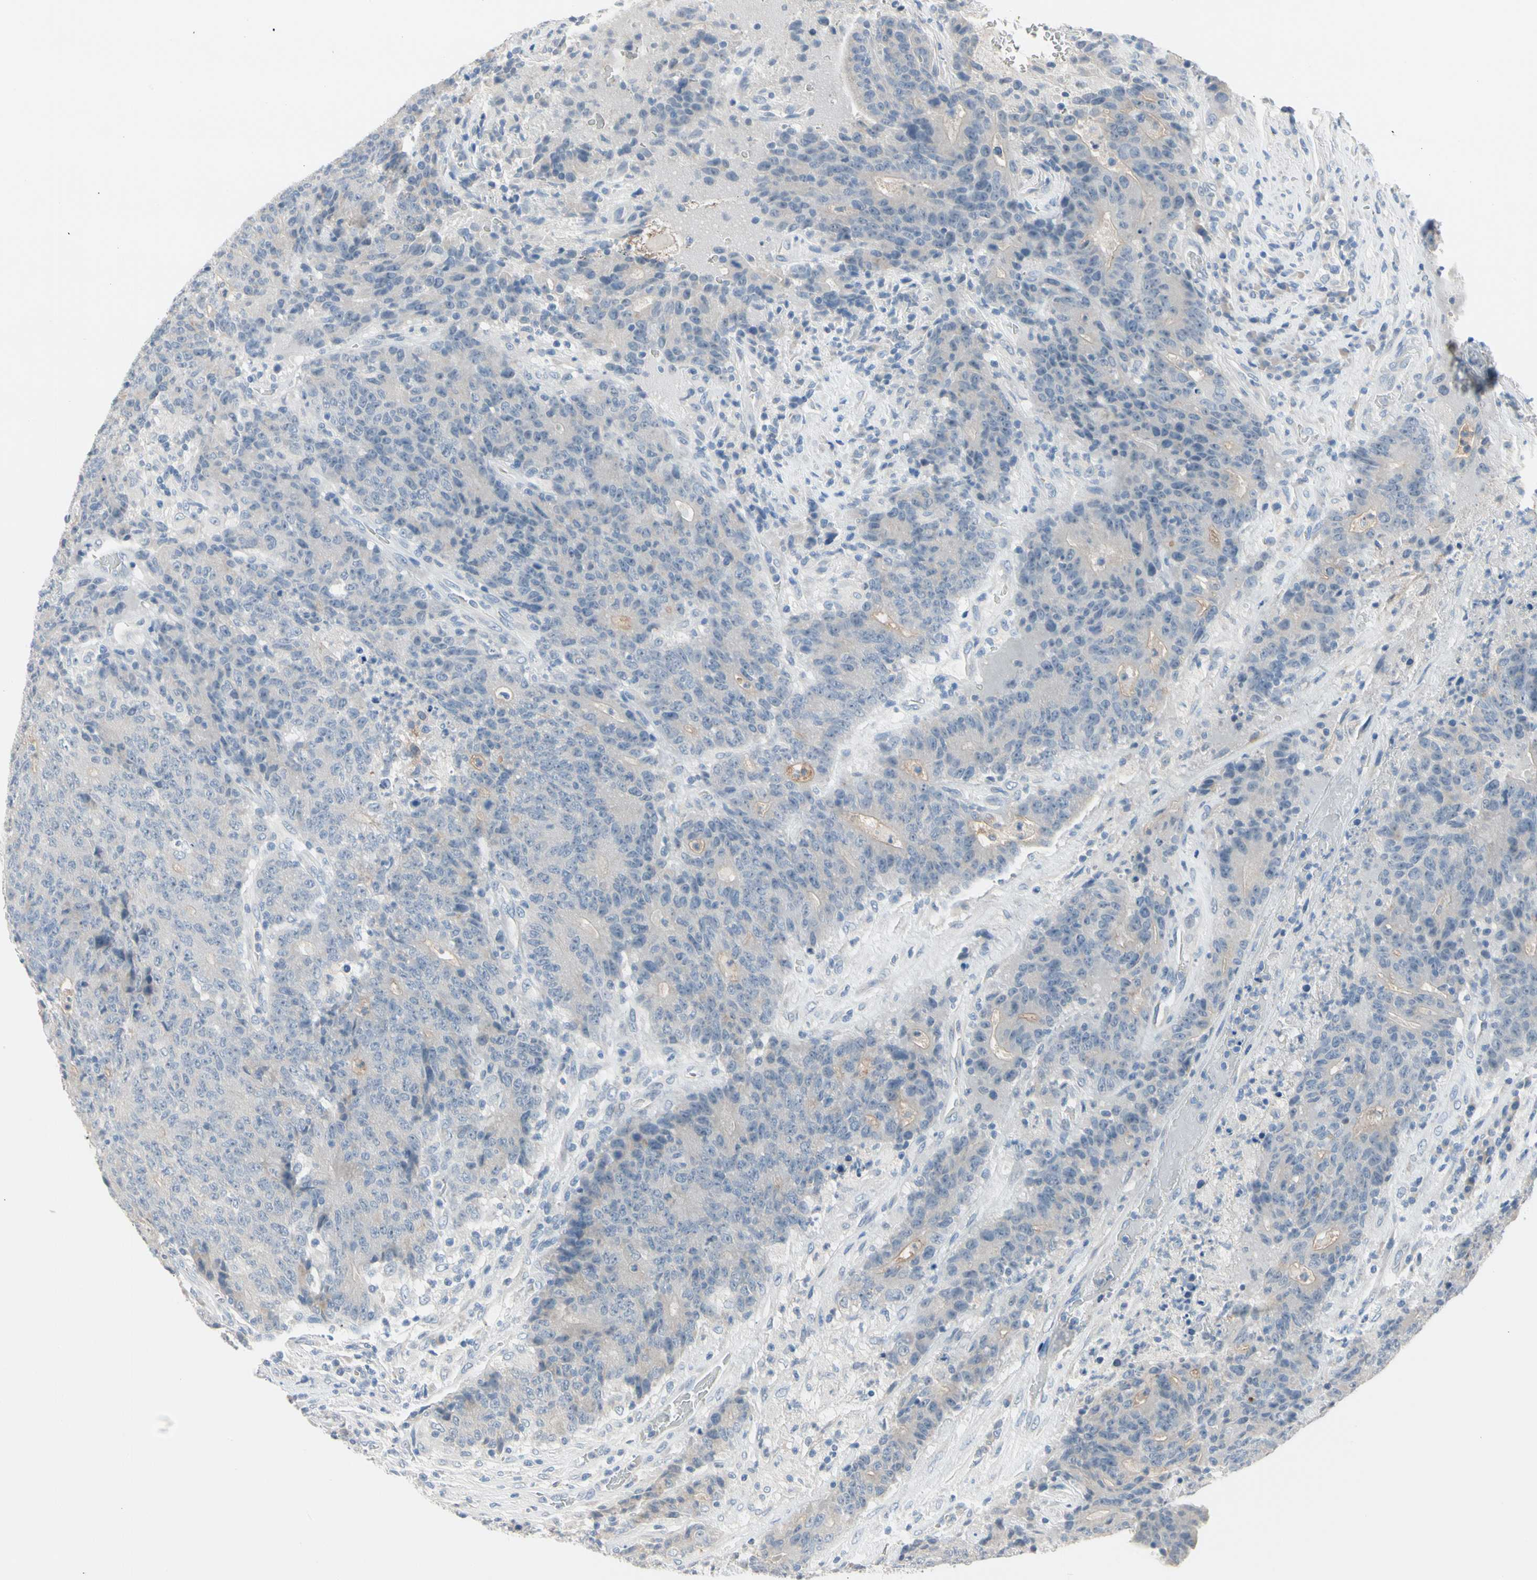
{"staining": {"intensity": "negative", "quantity": "none", "location": "none"}, "tissue": "colorectal cancer", "cell_type": "Tumor cells", "image_type": "cancer", "snomed": [{"axis": "morphology", "description": "Normal tissue, NOS"}, {"axis": "morphology", "description": "Adenocarcinoma, NOS"}, {"axis": "topography", "description": "Colon"}], "caption": "Immunohistochemistry of colorectal cancer reveals no positivity in tumor cells.", "gene": "MARK1", "patient": {"sex": "female", "age": 75}}